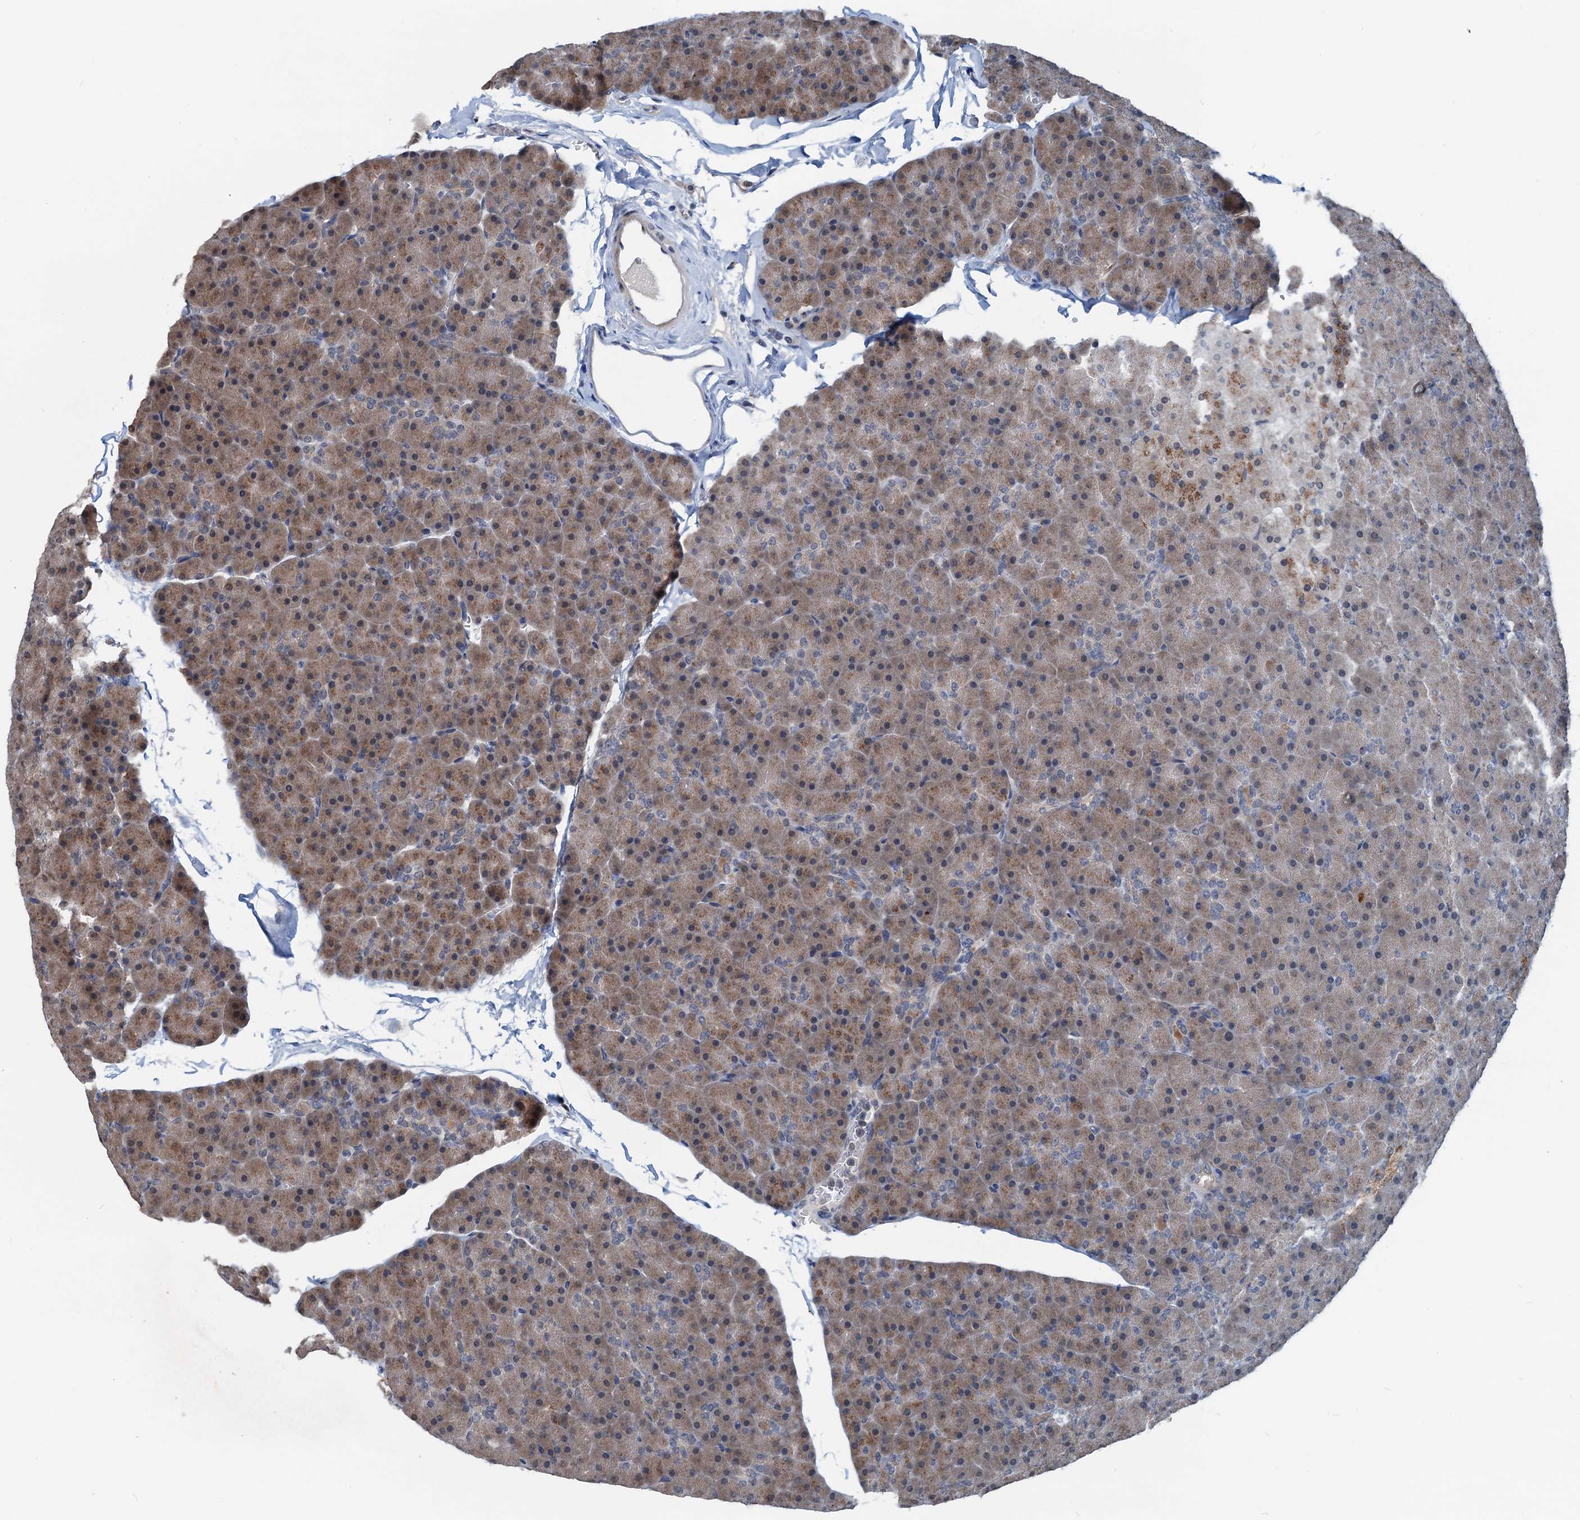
{"staining": {"intensity": "moderate", "quantity": ">75%", "location": "cytoplasmic/membranous"}, "tissue": "pancreas", "cell_type": "Exocrine glandular cells", "image_type": "normal", "snomed": [{"axis": "morphology", "description": "Normal tissue, NOS"}, {"axis": "topography", "description": "Pancreas"}], "caption": "DAB (3,3'-diaminobenzidine) immunohistochemical staining of benign pancreas shows moderate cytoplasmic/membranous protein staining in about >75% of exocrine glandular cells. (DAB (3,3'-diaminobenzidine) IHC, brown staining for protein, blue staining for nuclei).", "gene": "SHLD1", "patient": {"sex": "male", "age": 36}}